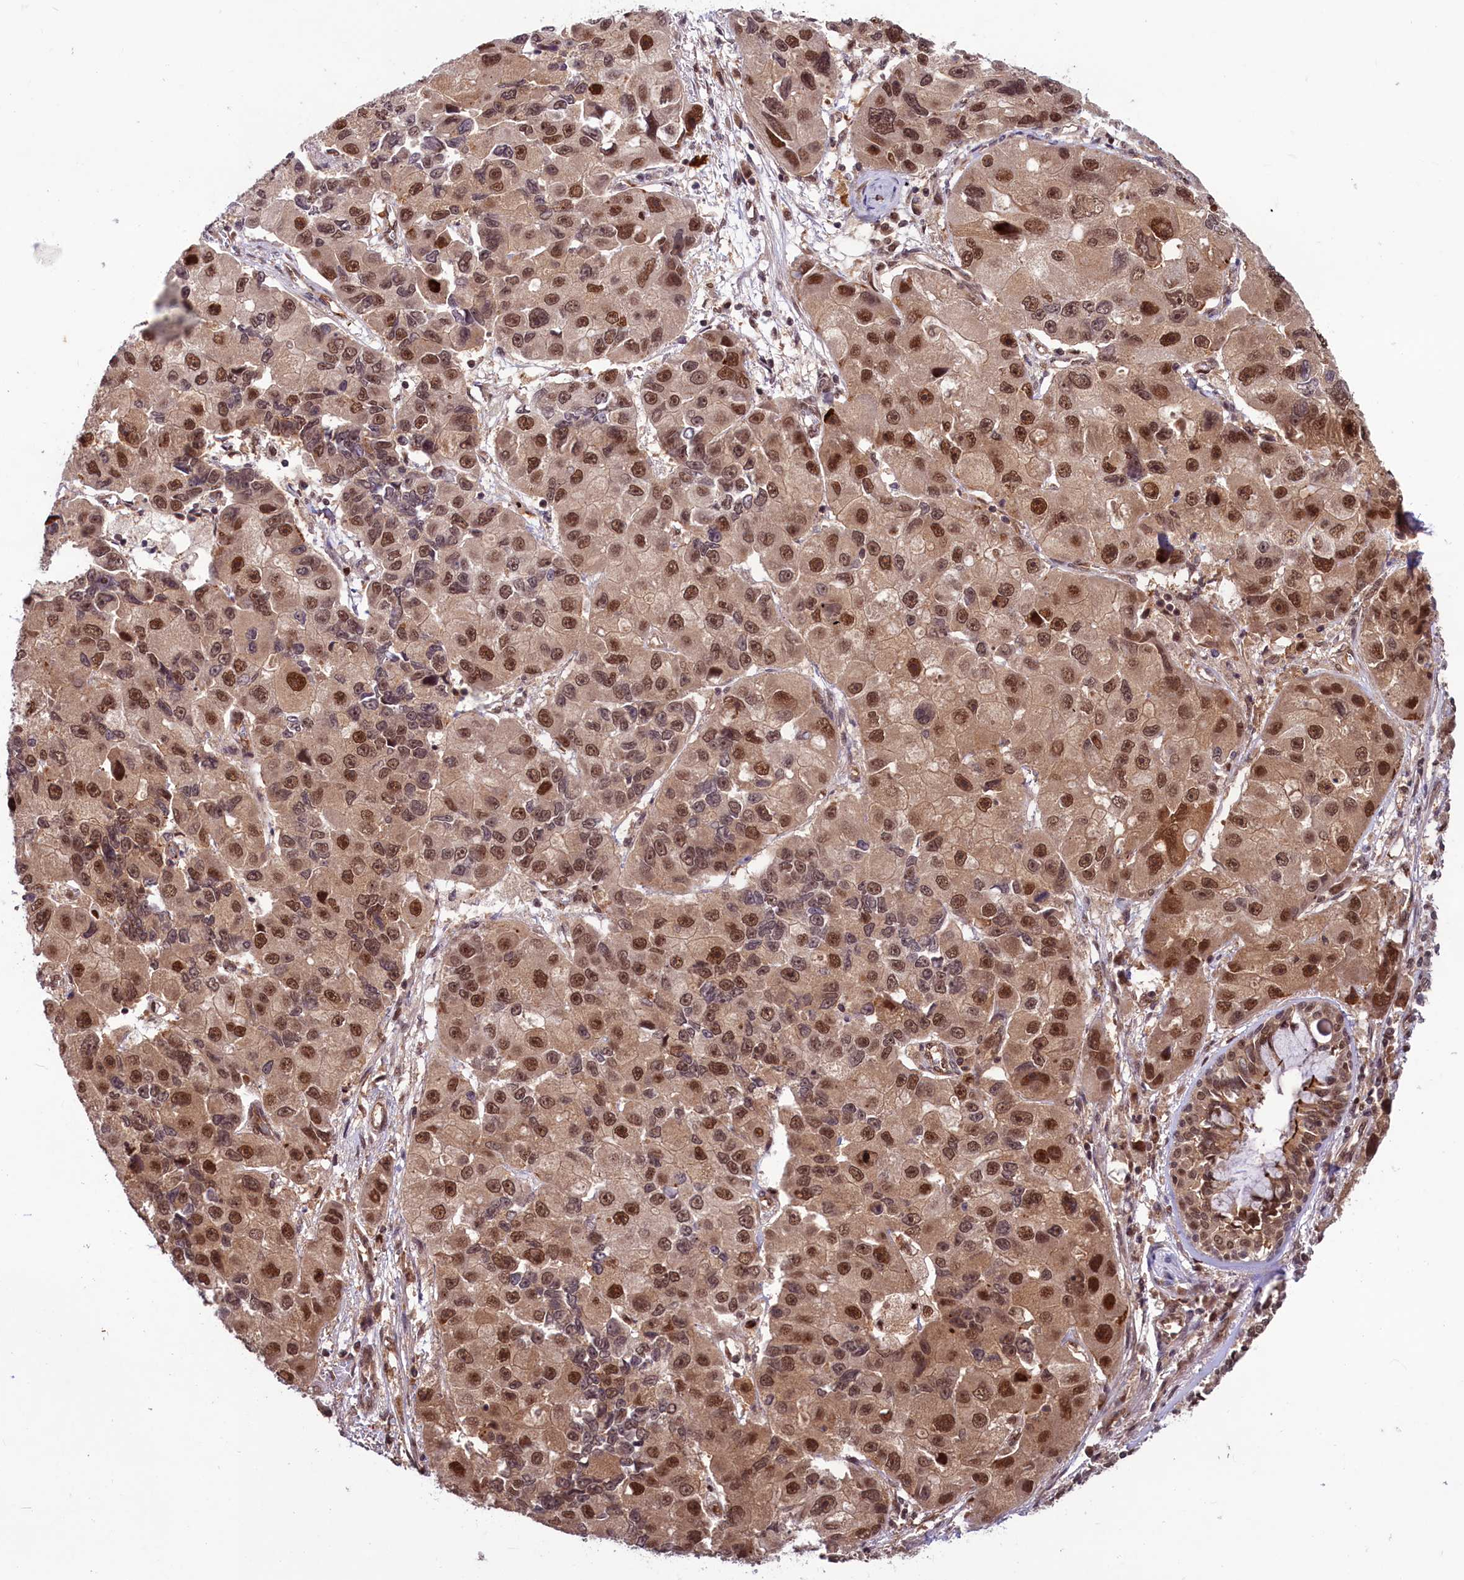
{"staining": {"intensity": "moderate", "quantity": ">75%", "location": "cytoplasmic/membranous,nuclear"}, "tissue": "lung cancer", "cell_type": "Tumor cells", "image_type": "cancer", "snomed": [{"axis": "morphology", "description": "Adenocarcinoma, NOS"}, {"axis": "topography", "description": "Lung"}], "caption": "Adenocarcinoma (lung) tissue exhibits moderate cytoplasmic/membranous and nuclear expression in about >75% of tumor cells, visualized by immunohistochemistry. The staining is performed using DAB brown chromogen to label protein expression. The nuclei are counter-stained blue using hematoxylin.", "gene": "SLC7A6OS", "patient": {"sex": "female", "age": 54}}